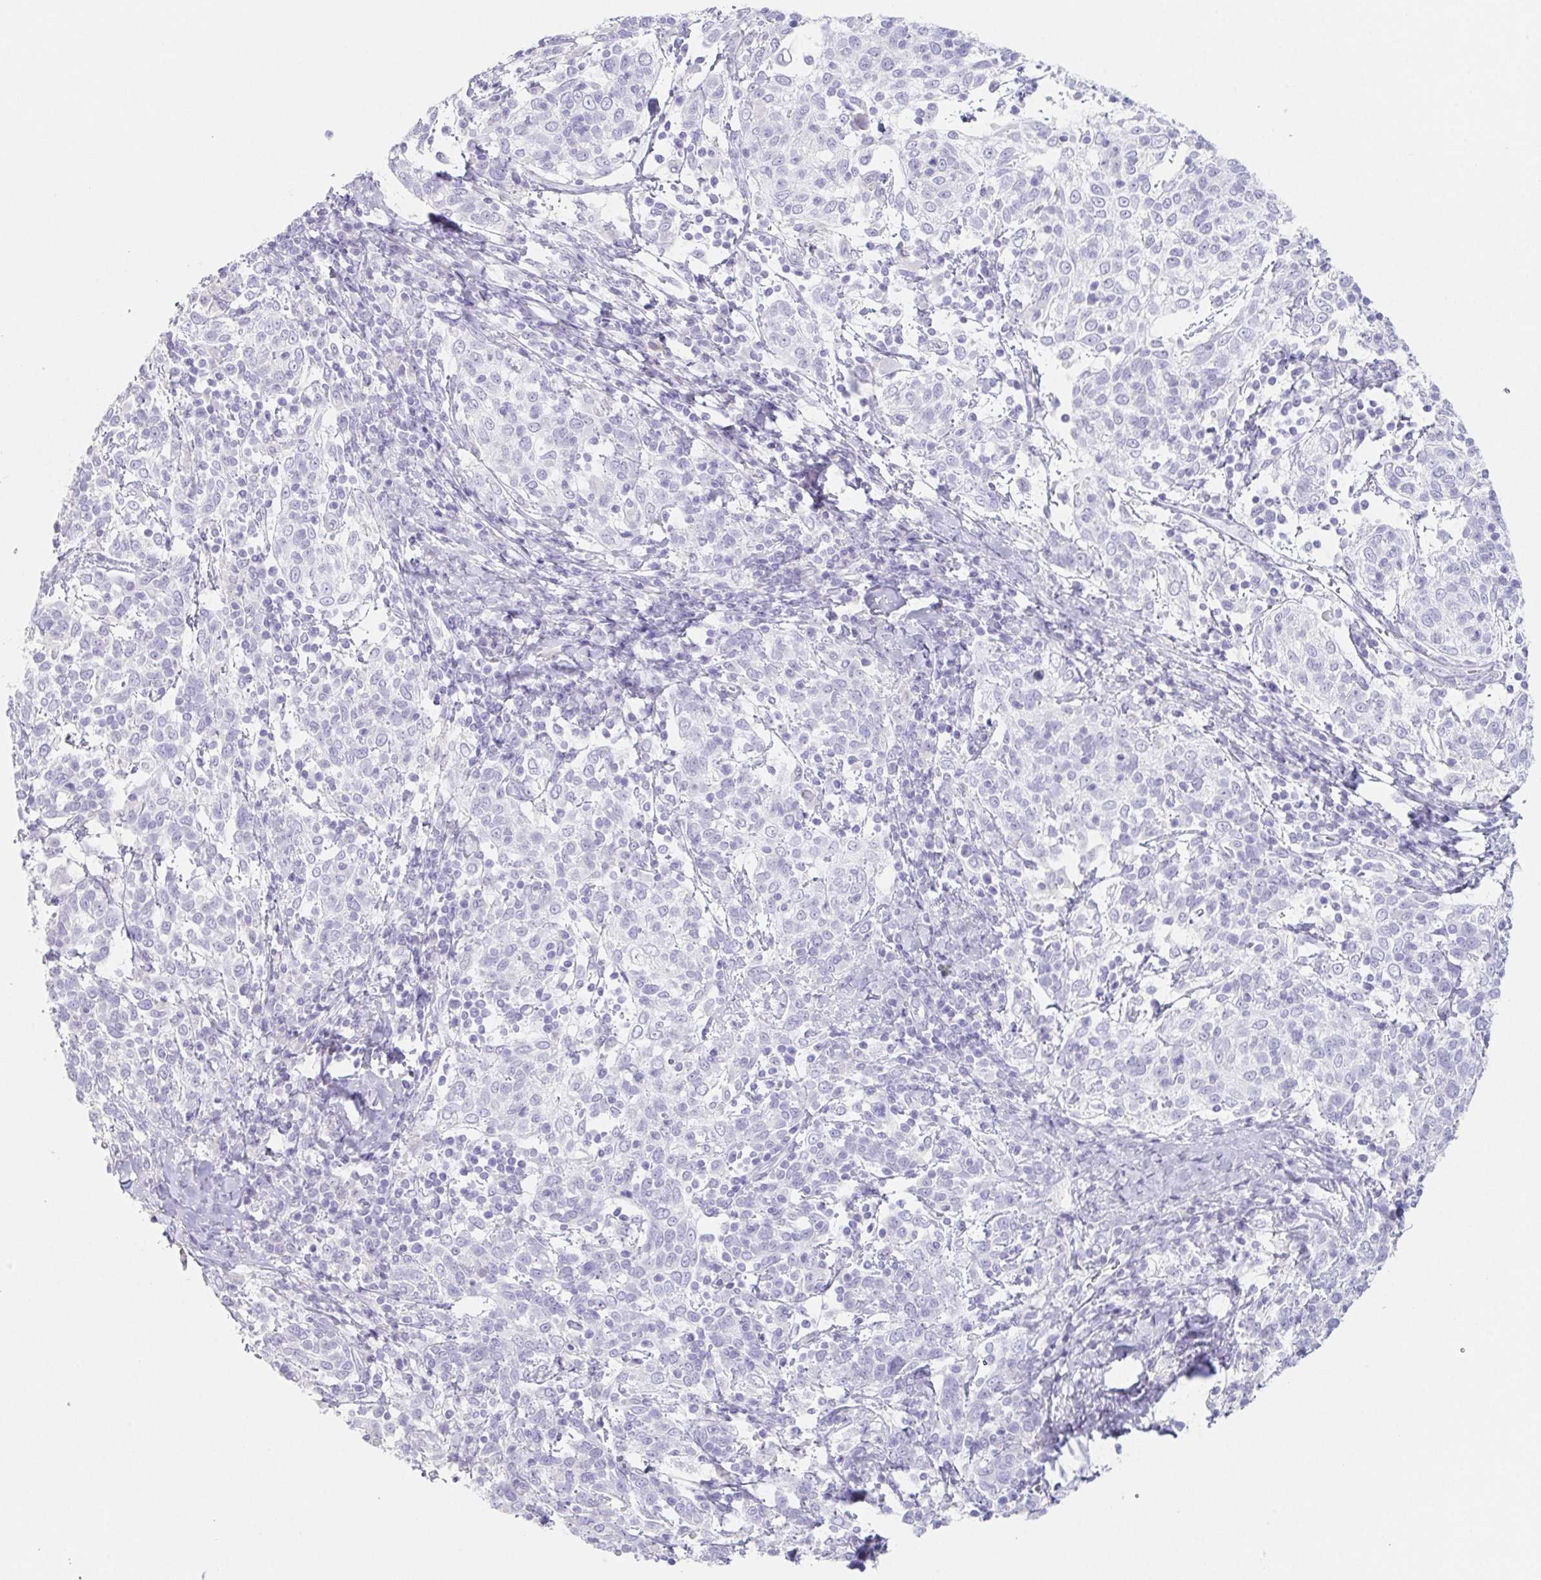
{"staining": {"intensity": "negative", "quantity": "none", "location": "none"}, "tissue": "cervical cancer", "cell_type": "Tumor cells", "image_type": "cancer", "snomed": [{"axis": "morphology", "description": "Squamous cell carcinoma, NOS"}, {"axis": "topography", "description": "Cervix"}], "caption": "This is an IHC photomicrograph of cervical cancer (squamous cell carcinoma). There is no staining in tumor cells.", "gene": "HDGFL1", "patient": {"sex": "female", "age": 61}}